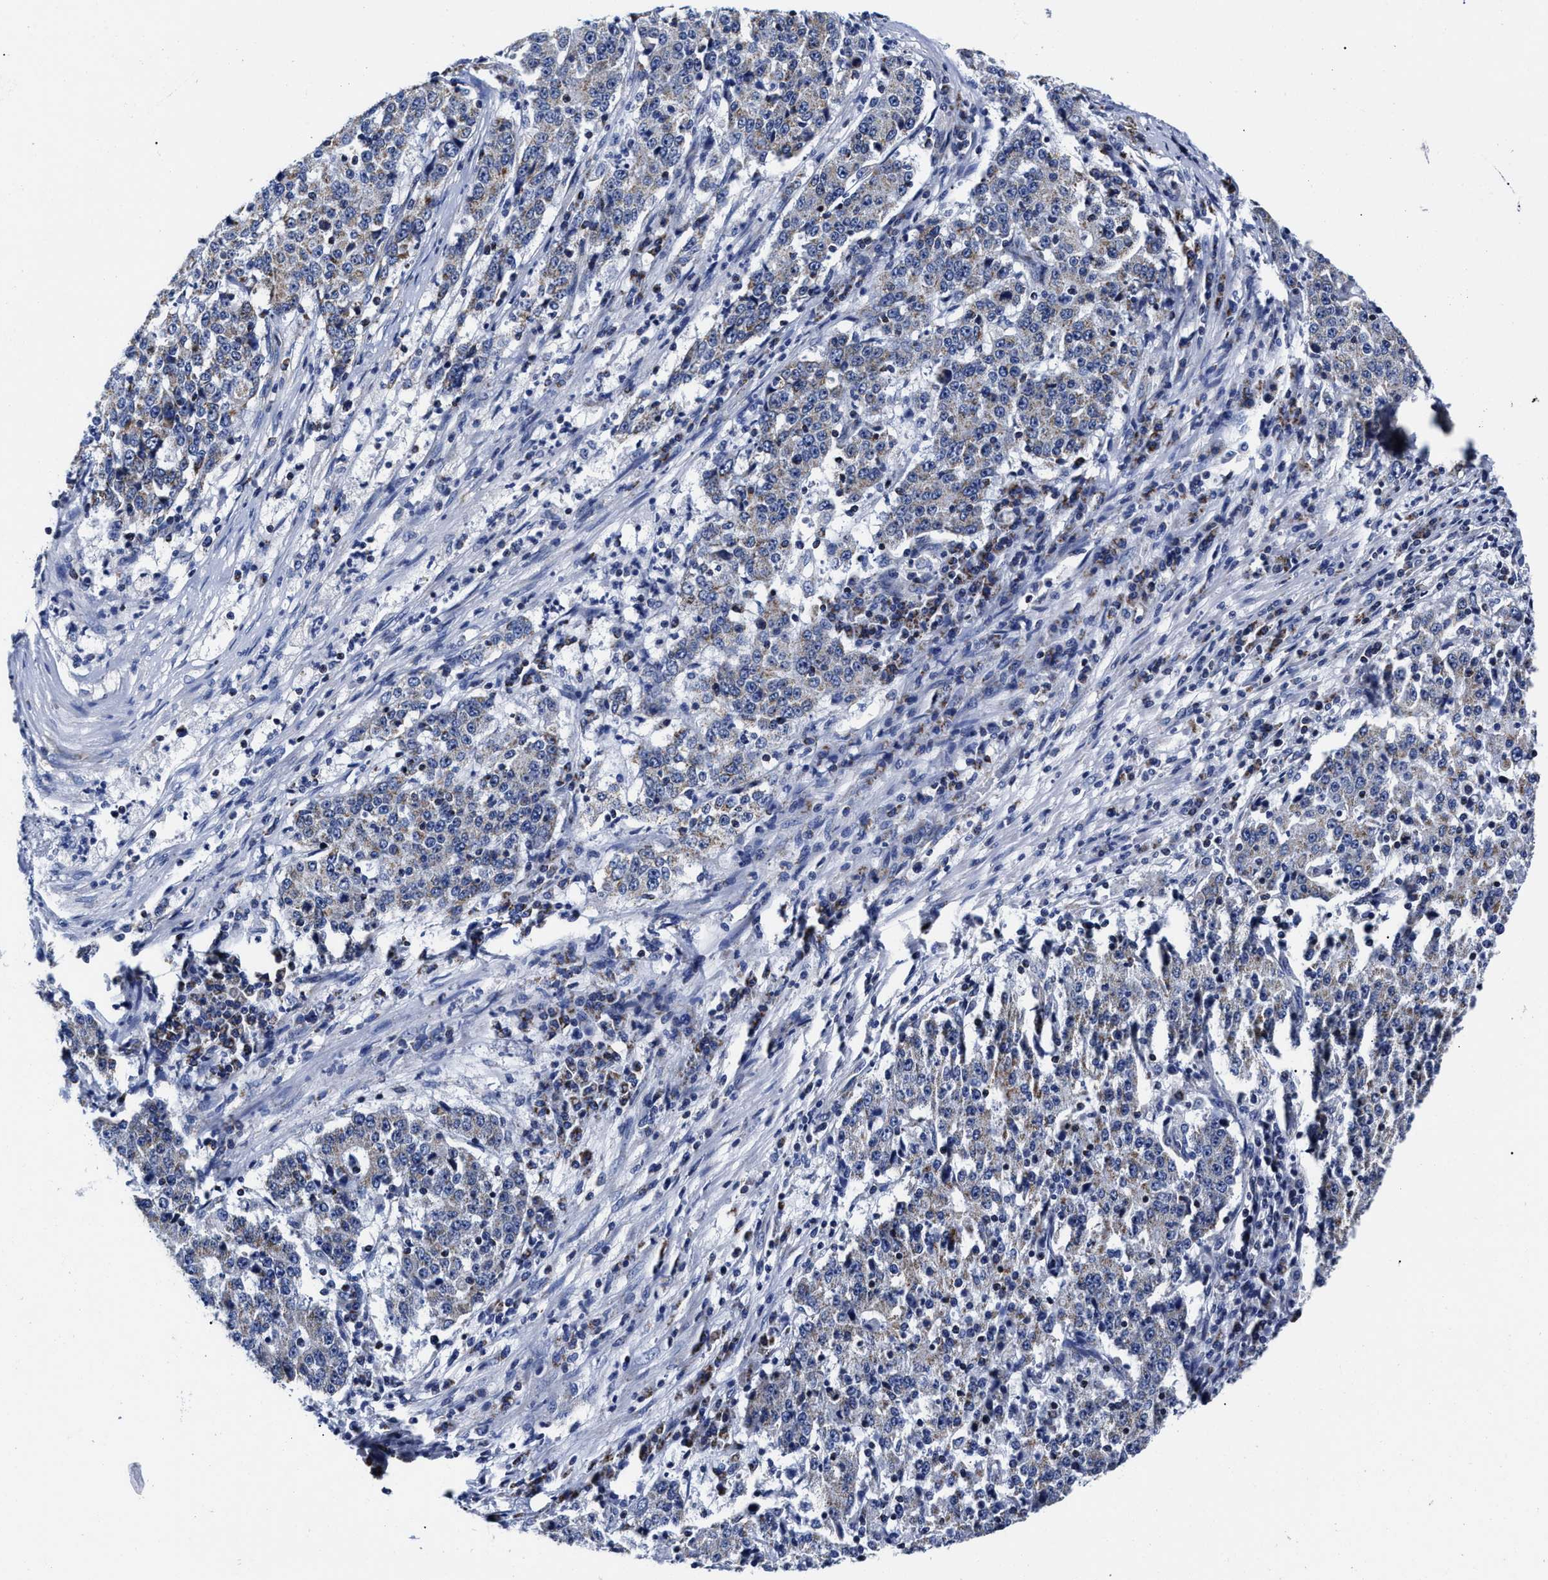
{"staining": {"intensity": "weak", "quantity": "<25%", "location": "cytoplasmic/membranous"}, "tissue": "stomach cancer", "cell_type": "Tumor cells", "image_type": "cancer", "snomed": [{"axis": "morphology", "description": "Adenocarcinoma, NOS"}, {"axis": "topography", "description": "Stomach"}], "caption": "DAB immunohistochemical staining of stomach adenocarcinoma demonstrates no significant expression in tumor cells.", "gene": "HINT2", "patient": {"sex": "male", "age": 59}}